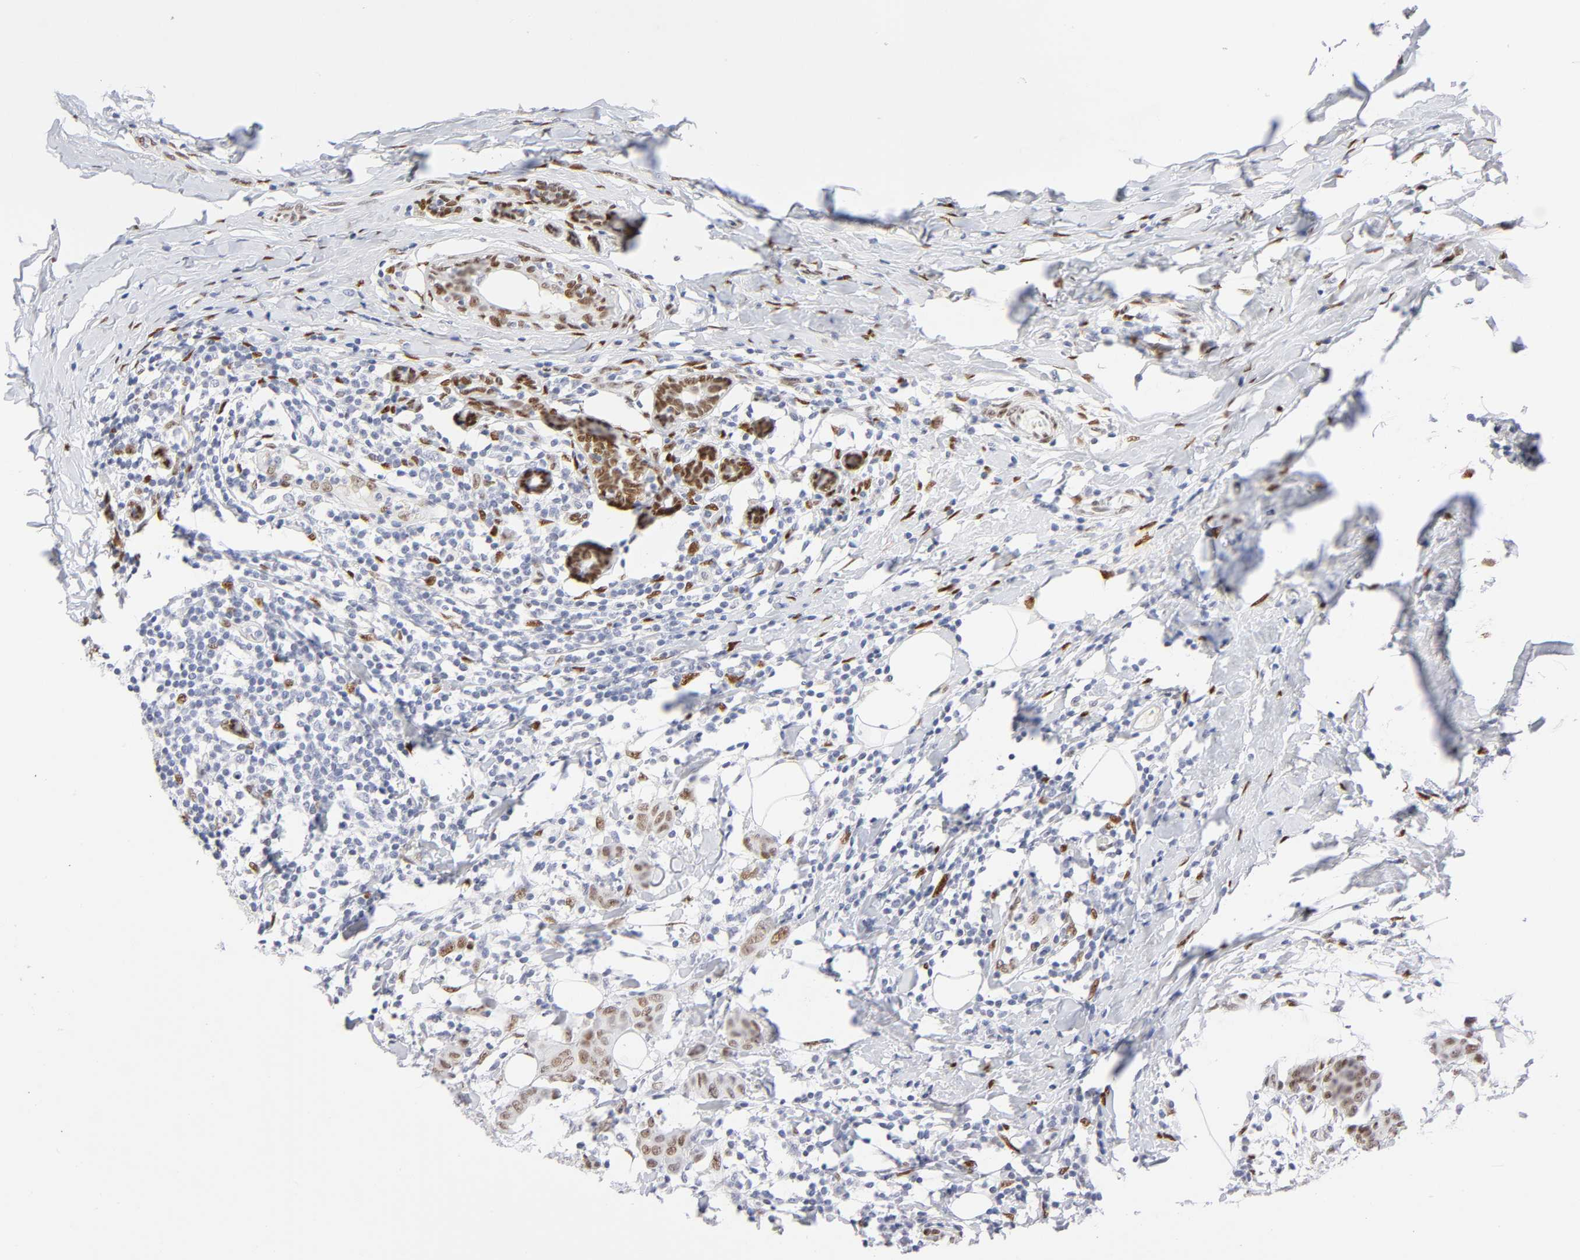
{"staining": {"intensity": "weak", "quantity": ">75%", "location": "nuclear"}, "tissue": "breast cancer", "cell_type": "Tumor cells", "image_type": "cancer", "snomed": [{"axis": "morphology", "description": "Duct carcinoma"}, {"axis": "topography", "description": "Breast"}], "caption": "Weak nuclear expression for a protein is identified in approximately >75% of tumor cells of invasive ductal carcinoma (breast) using immunohistochemistry (IHC).", "gene": "NFIC", "patient": {"sex": "female", "age": 40}}